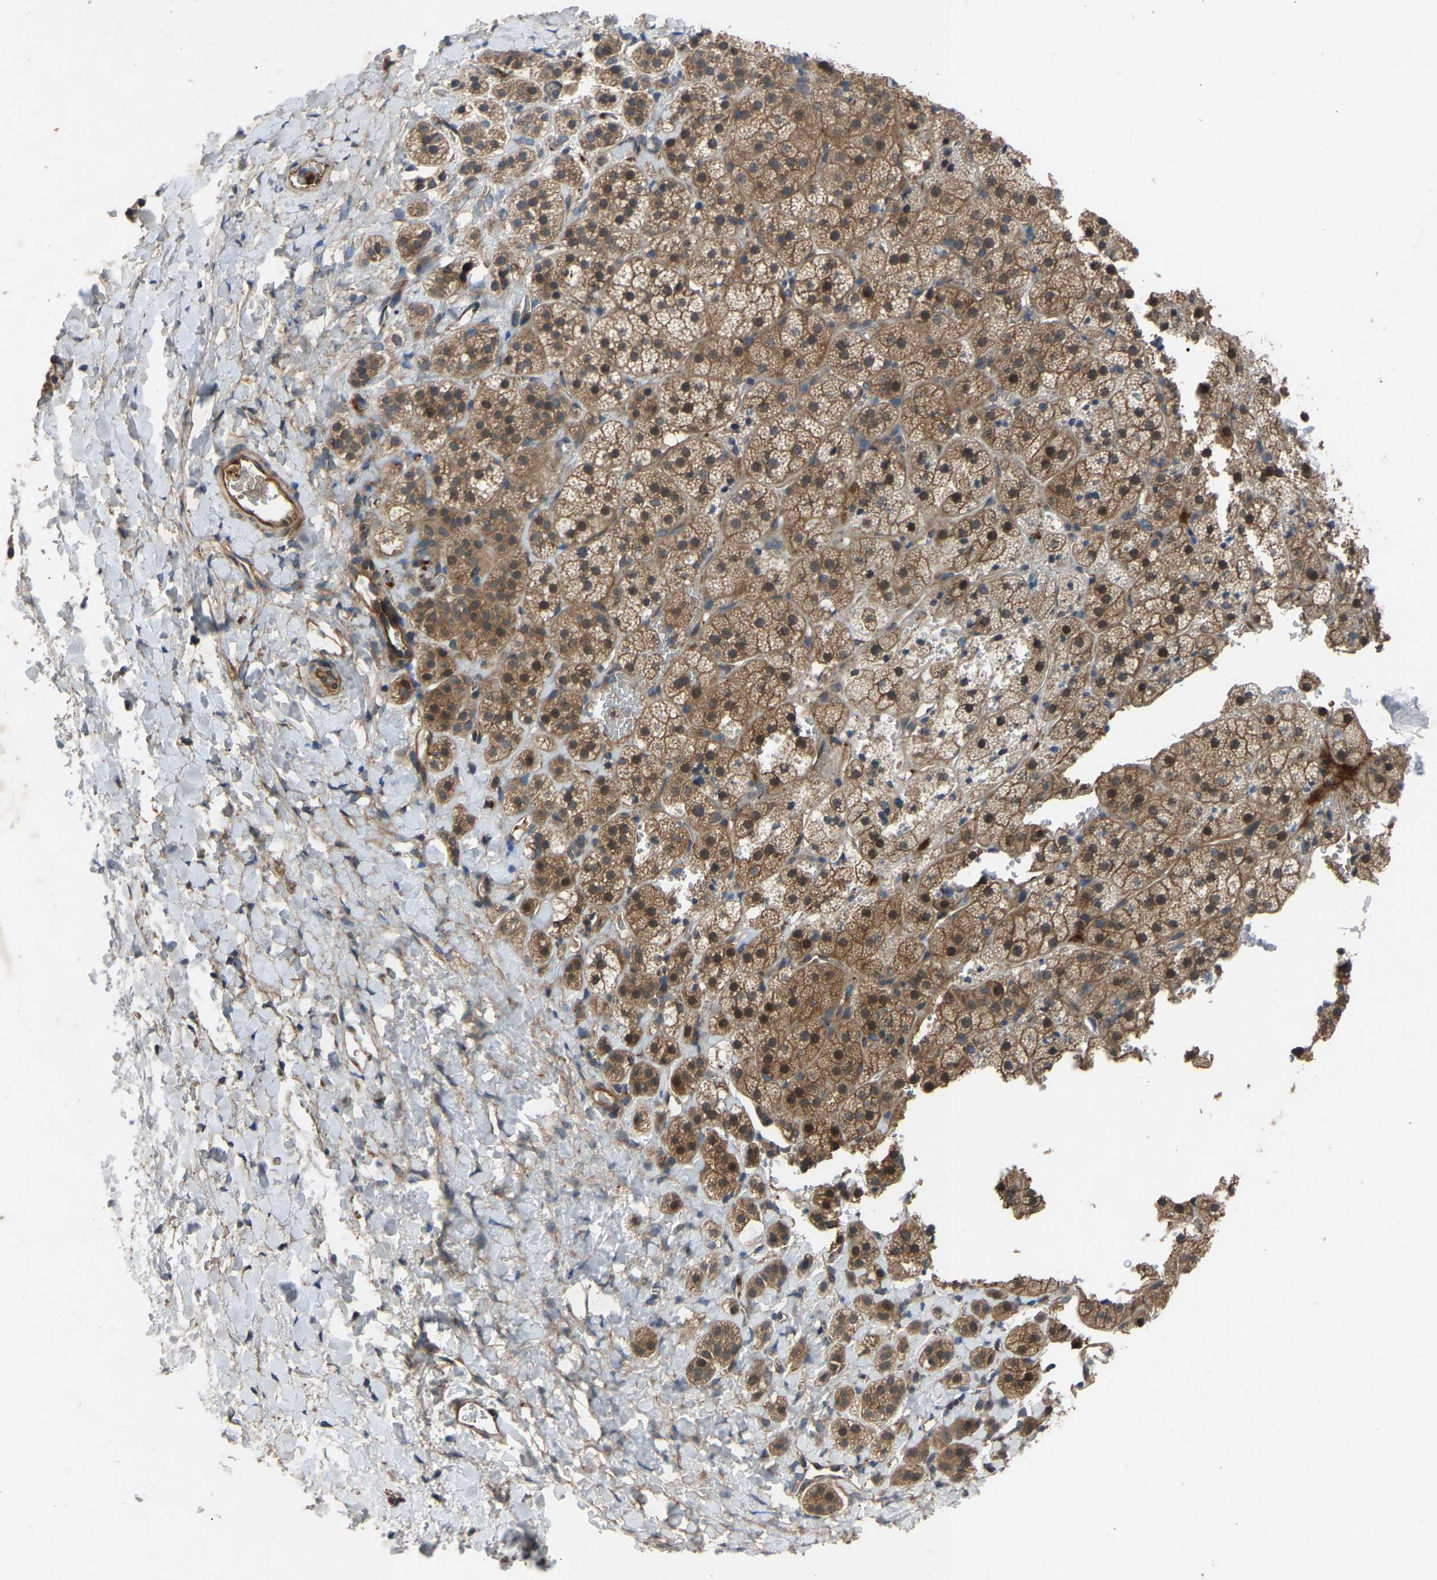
{"staining": {"intensity": "moderate", "quantity": ">75%", "location": "cytoplasmic/membranous"}, "tissue": "adrenal gland", "cell_type": "Glandular cells", "image_type": "normal", "snomed": [{"axis": "morphology", "description": "Normal tissue, NOS"}, {"axis": "topography", "description": "Adrenal gland"}], "caption": "IHC histopathology image of unremarkable adrenal gland: human adrenal gland stained using IHC demonstrates medium levels of moderate protein expression localized specifically in the cytoplasmic/membranous of glandular cells, appearing as a cytoplasmic/membranous brown color.", "gene": "GAS2L1", "patient": {"sex": "female", "age": 44}}